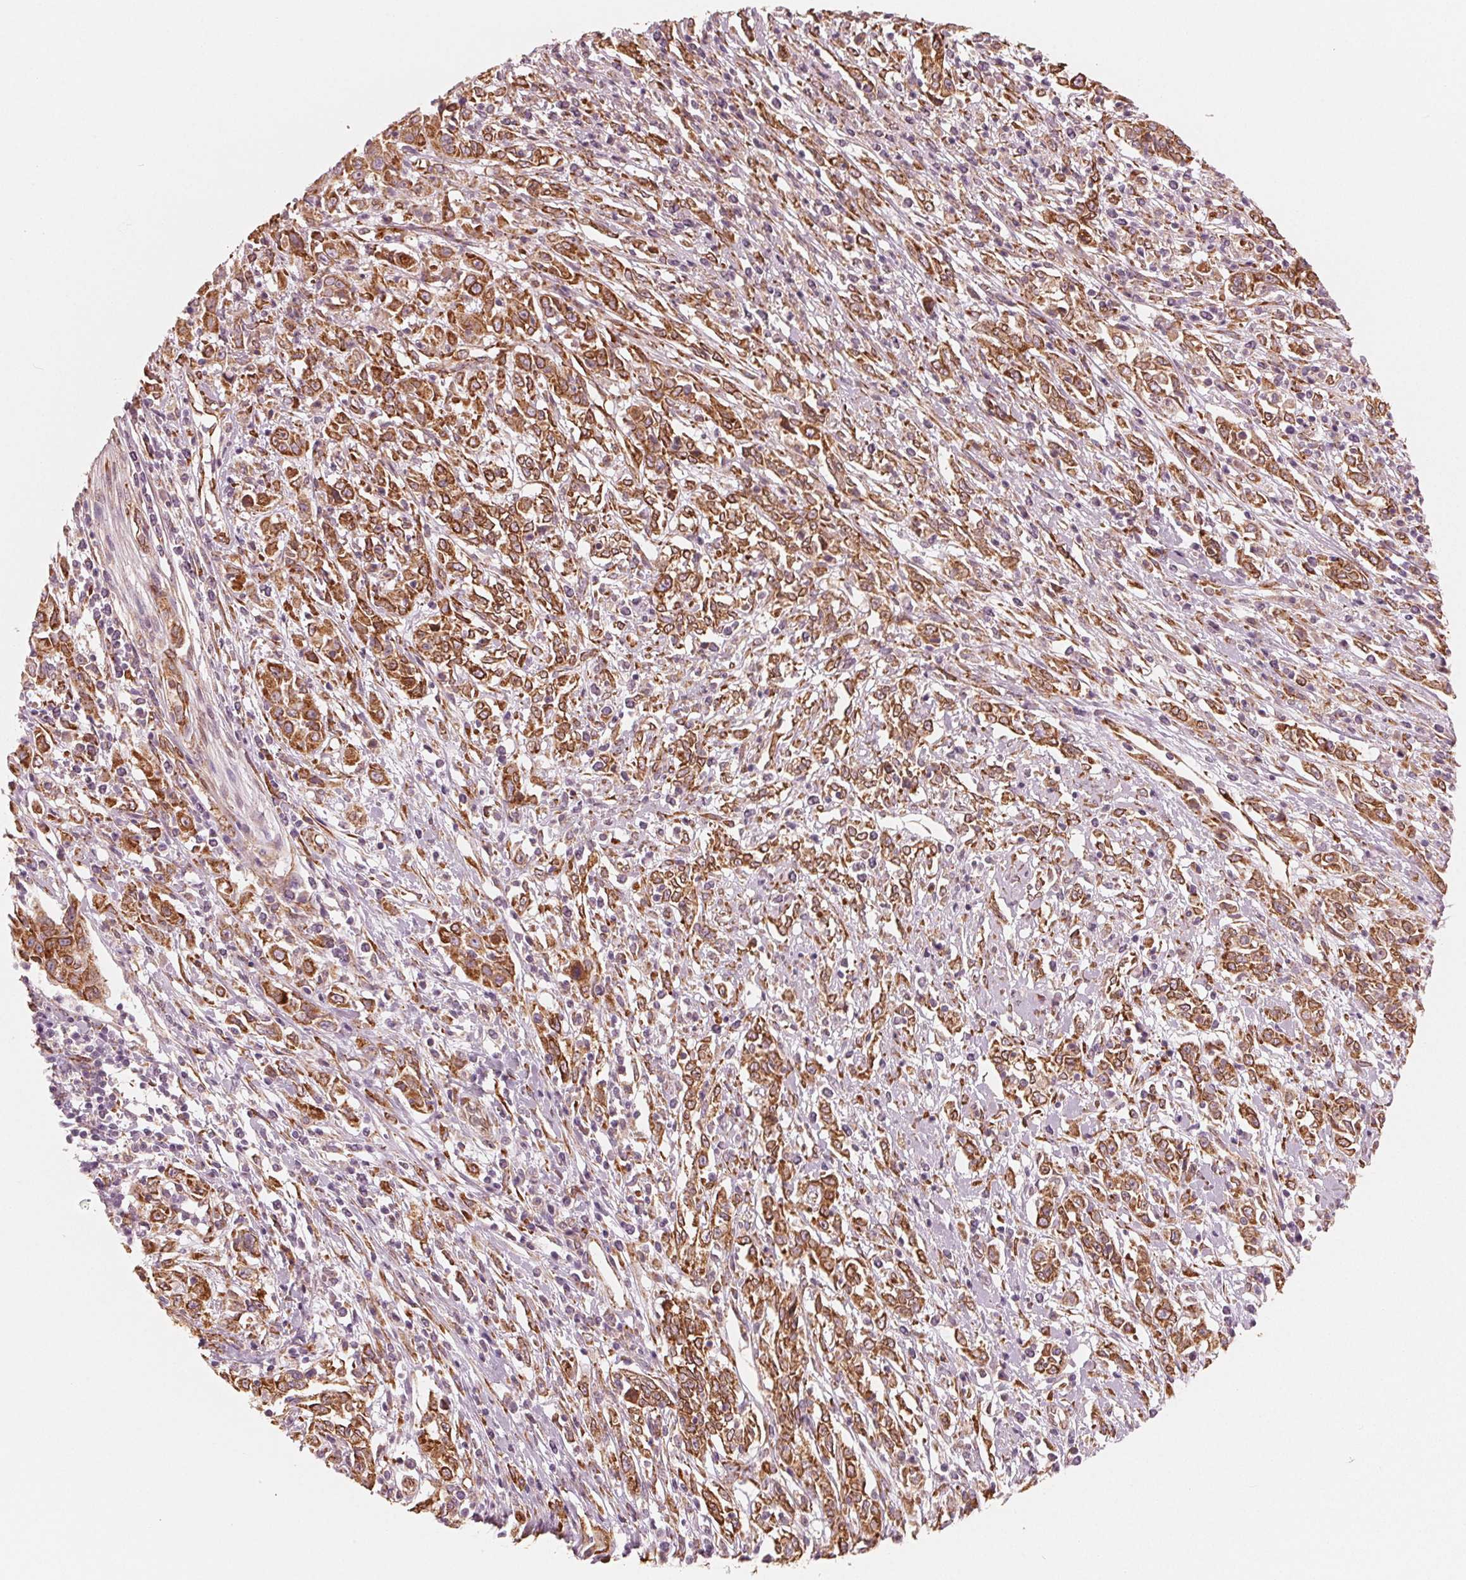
{"staining": {"intensity": "moderate", "quantity": ">75%", "location": "cytoplasmic/membranous"}, "tissue": "cervical cancer", "cell_type": "Tumor cells", "image_type": "cancer", "snomed": [{"axis": "morphology", "description": "Adenocarcinoma, NOS"}, {"axis": "topography", "description": "Cervix"}], "caption": "Cervical cancer (adenocarcinoma) was stained to show a protein in brown. There is medium levels of moderate cytoplasmic/membranous expression in approximately >75% of tumor cells. (Brightfield microscopy of DAB IHC at high magnification).", "gene": "IKBIP", "patient": {"sex": "female", "age": 40}}